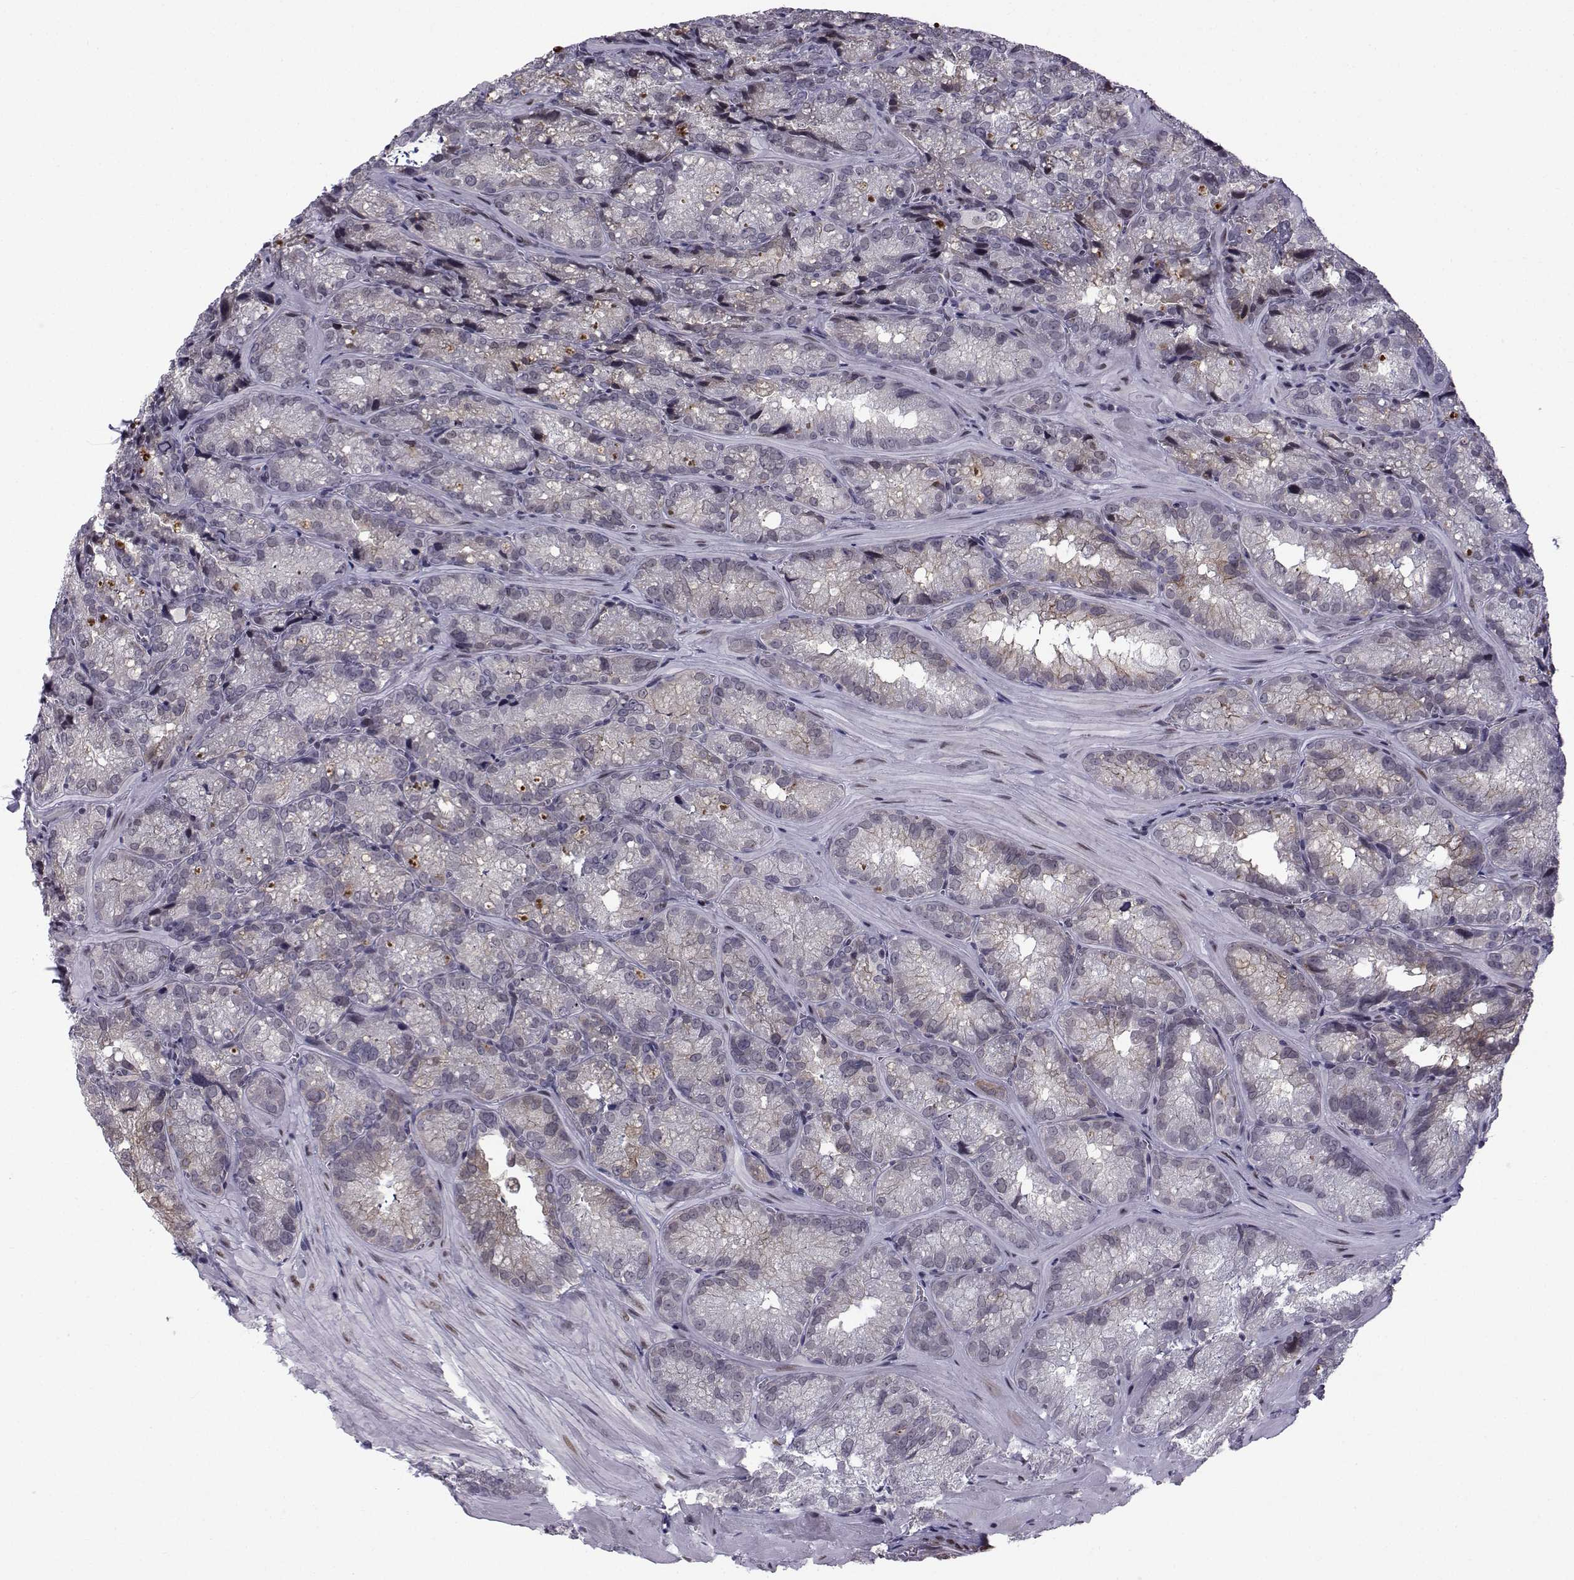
{"staining": {"intensity": "negative", "quantity": "none", "location": "none"}, "tissue": "seminal vesicle", "cell_type": "Glandular cells", "image_type": "normal", "snomed": [{"axis": "morphology", "description": "Normal tissue, NOS"}, {"axis": "topography", "description": "Seminal veicle"}], "caption": "IHC histopathology image of normal seminal vesicle: human seminal vesicle stained with DAB demonstrates no significant protein positivity in glandular cells. (Brightfield microscopy of DAB immunohistochemistry at high magnification).", "gene": "RBM24", "patient": {"sex": "male", "age": 57}}